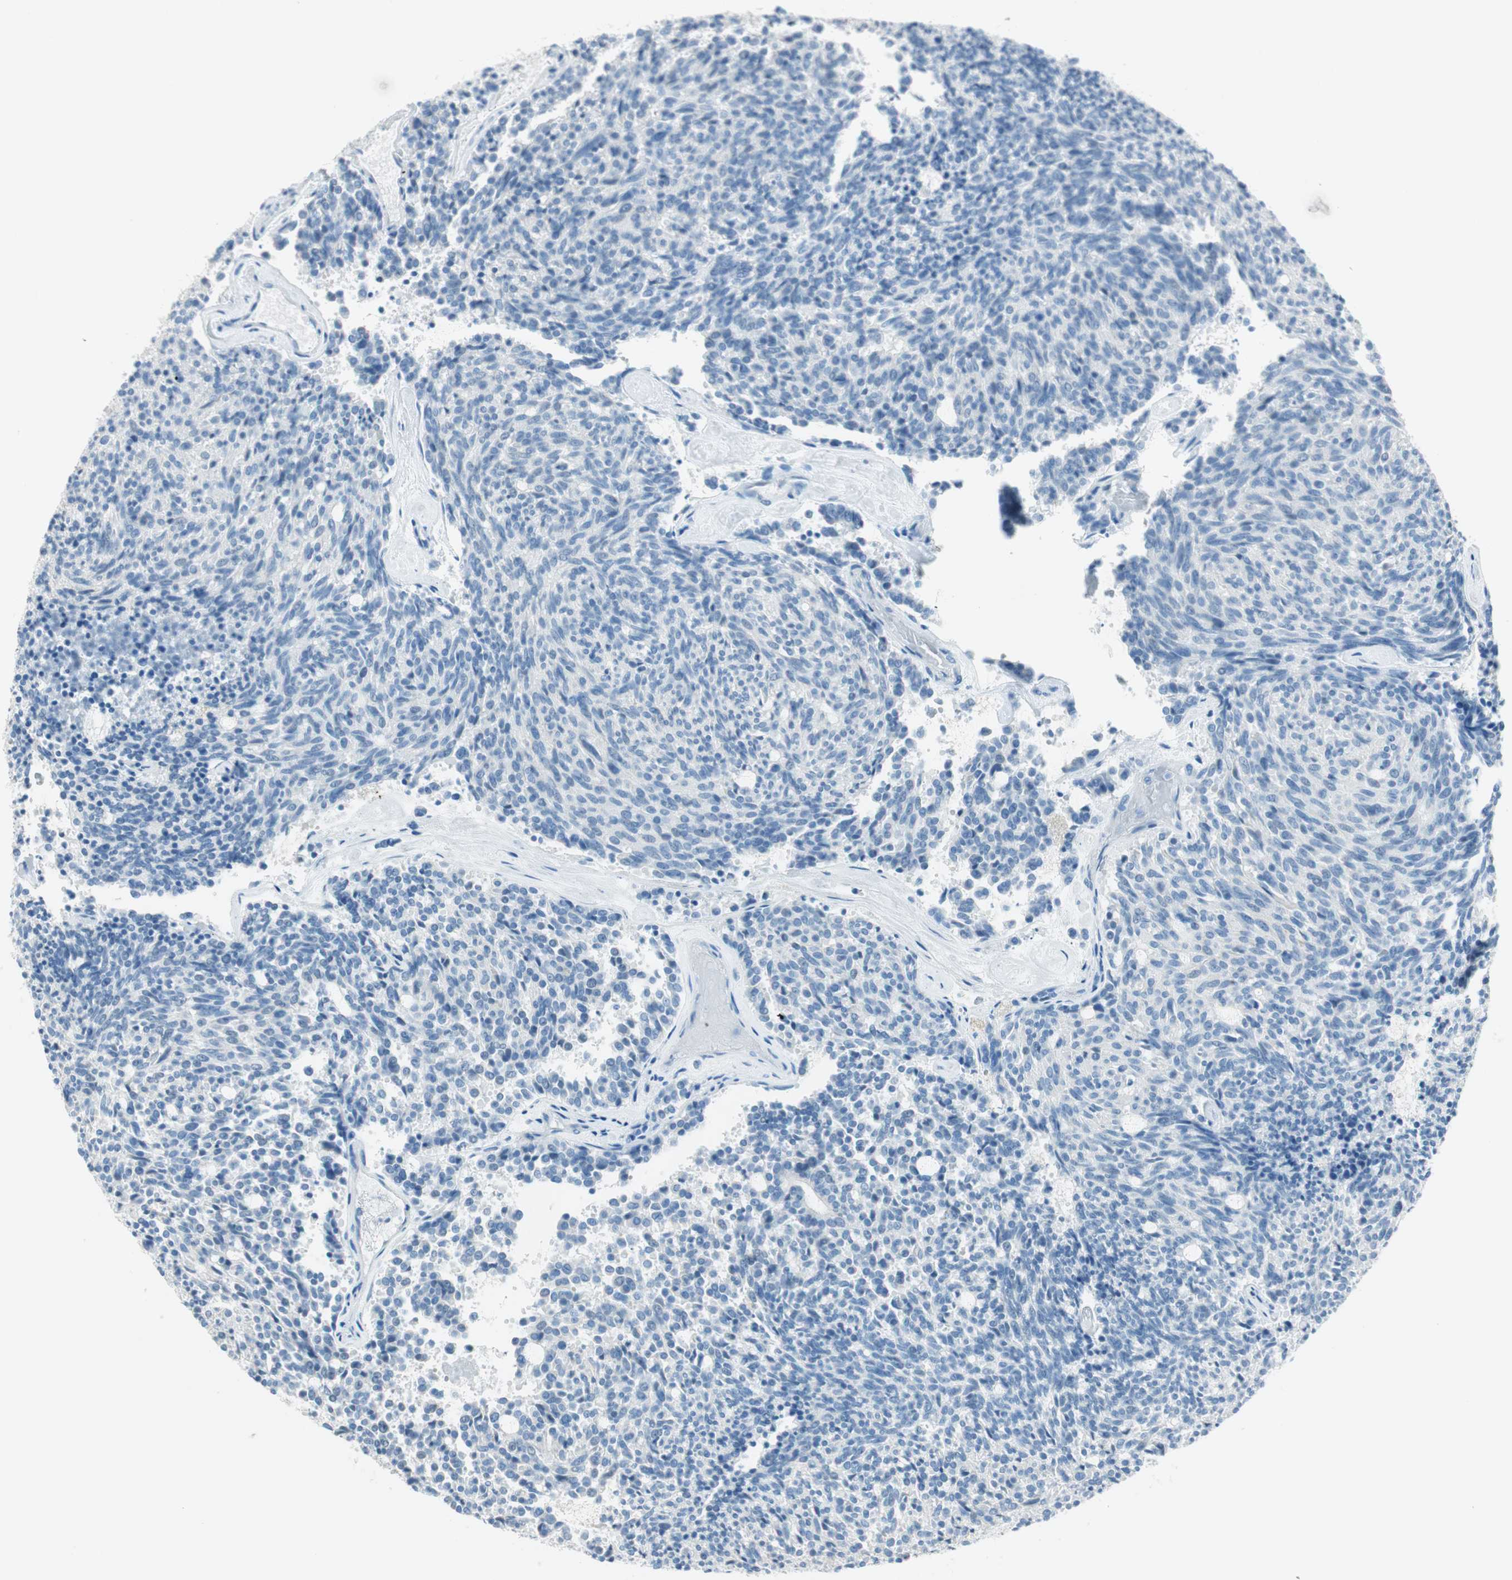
{"staining": {"intensity": "negative", "quantity": "none", "location": "none"}, "tissue": "carcinoid", "cell_type": "Tumor cells", "image_type": "cancer", "snomed": [{"axis": "morphology", "description": "Carcinoid, malignant, NOS"}, {"axis": "topography", "description": "Pancreas"}], "caption": "Immunohistochemistry of human carcinoid shows no expression in tumor cells. (Brightfield microscopy of DAB immunohistochemistry at high magnification).", "gene": "HPGD", "patient": {"sex": "female", "age": 54}}